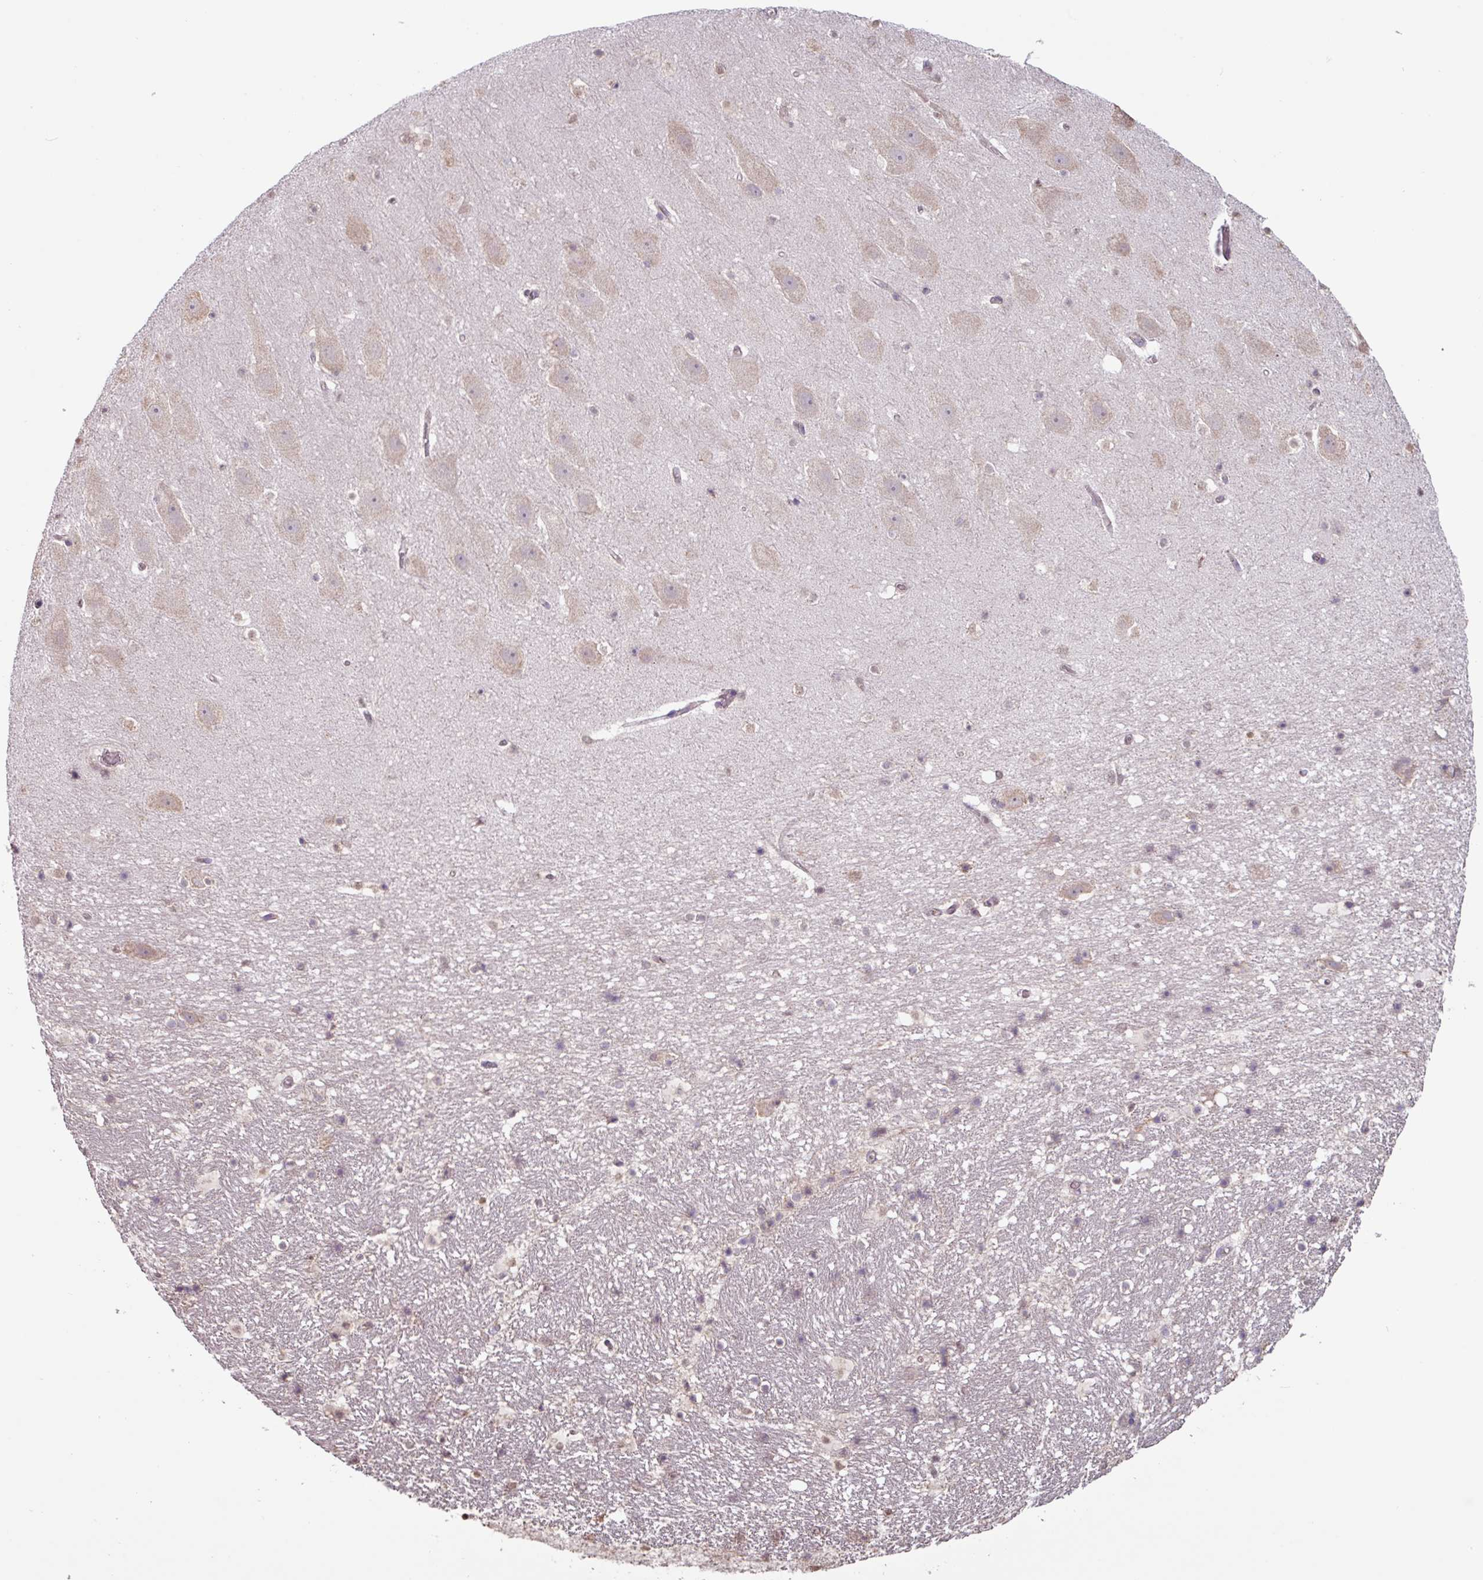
{"staining": {"intensity": "negative", "quantity": "none", "location": "none"}, "tissue": "hippocampus", "cell_type": "Glial cells", "image_type": "normal", "snomed": [{"axis": "morphology", "description": "Normal tissue, NOS"}, {"axis": "topography", "description": "Hippocampus"}], "caption": "Immunohistochemistry of normal hippocampus reveals no staining in glial cells. The staining was performed using DAB to visualize the protein expression in brown, while the nuclei were stained in blue with hematoxylin (Magnification: 20x).", "gene": "SLC5A10", "patient": {"sex": "male", "age": 37}}